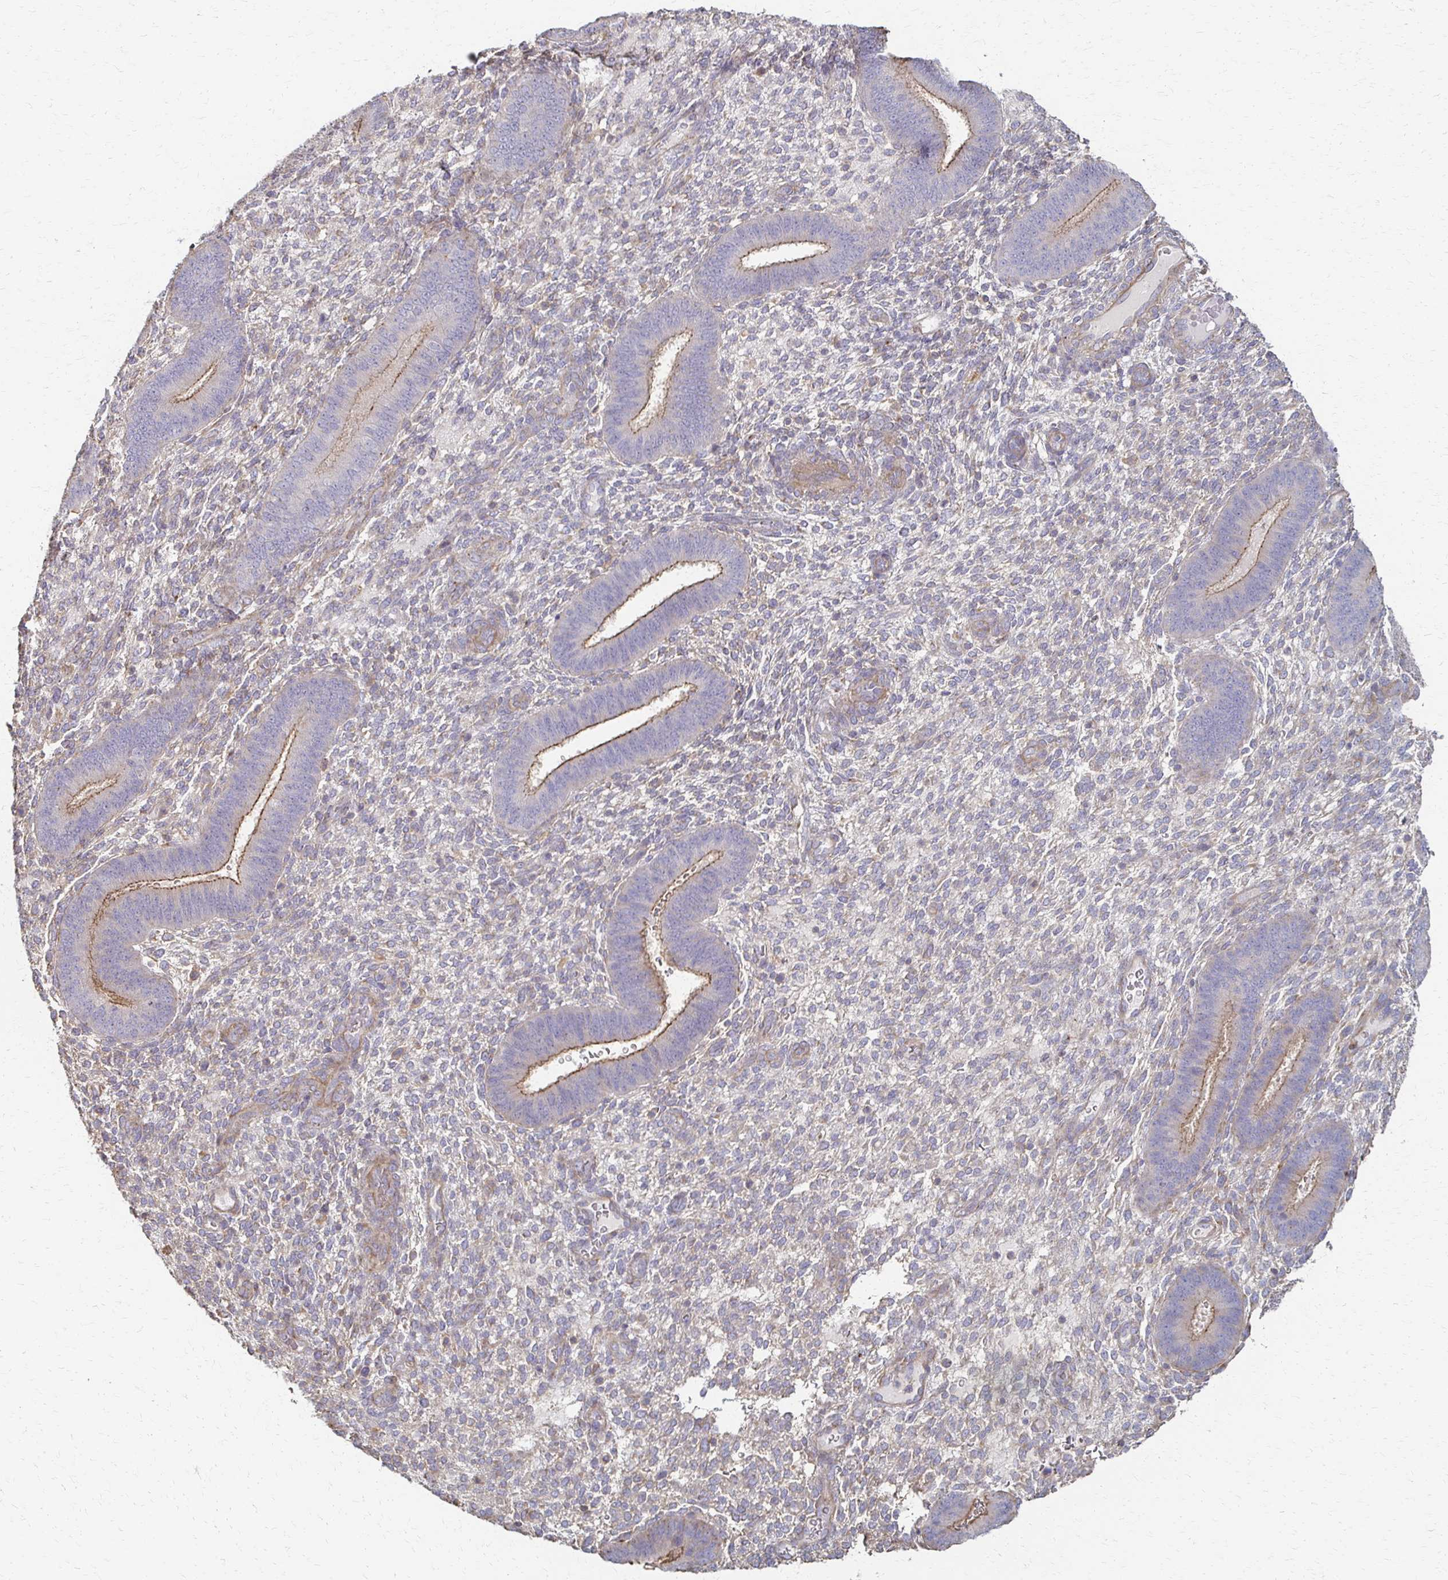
{"staining": {"intensity": "weak", "quantity": "<25%", "location": "cytoplasmic/membranous"}, "tissue": "endometrium", "cell_type": "Cells in endometrial stroma", "image_type": "normal", "snomed": [{"axis": "morphology", "description": "Normal tissue, NOS"}, {"axis": "topography", "description": "Endometrium"}], "caption": "IHC image of unremarkable endometrium: endometrium stained with DAB (3,3'-diaminobenzidine) shows no significant protein positivity in cells in endometrial stroma. (Brightfield microscopy of DAB immunohistochemistry (IHC) at high magnification).", "gene": "C1QTNF7", "patient": {"sex": "female", "age": 39}}